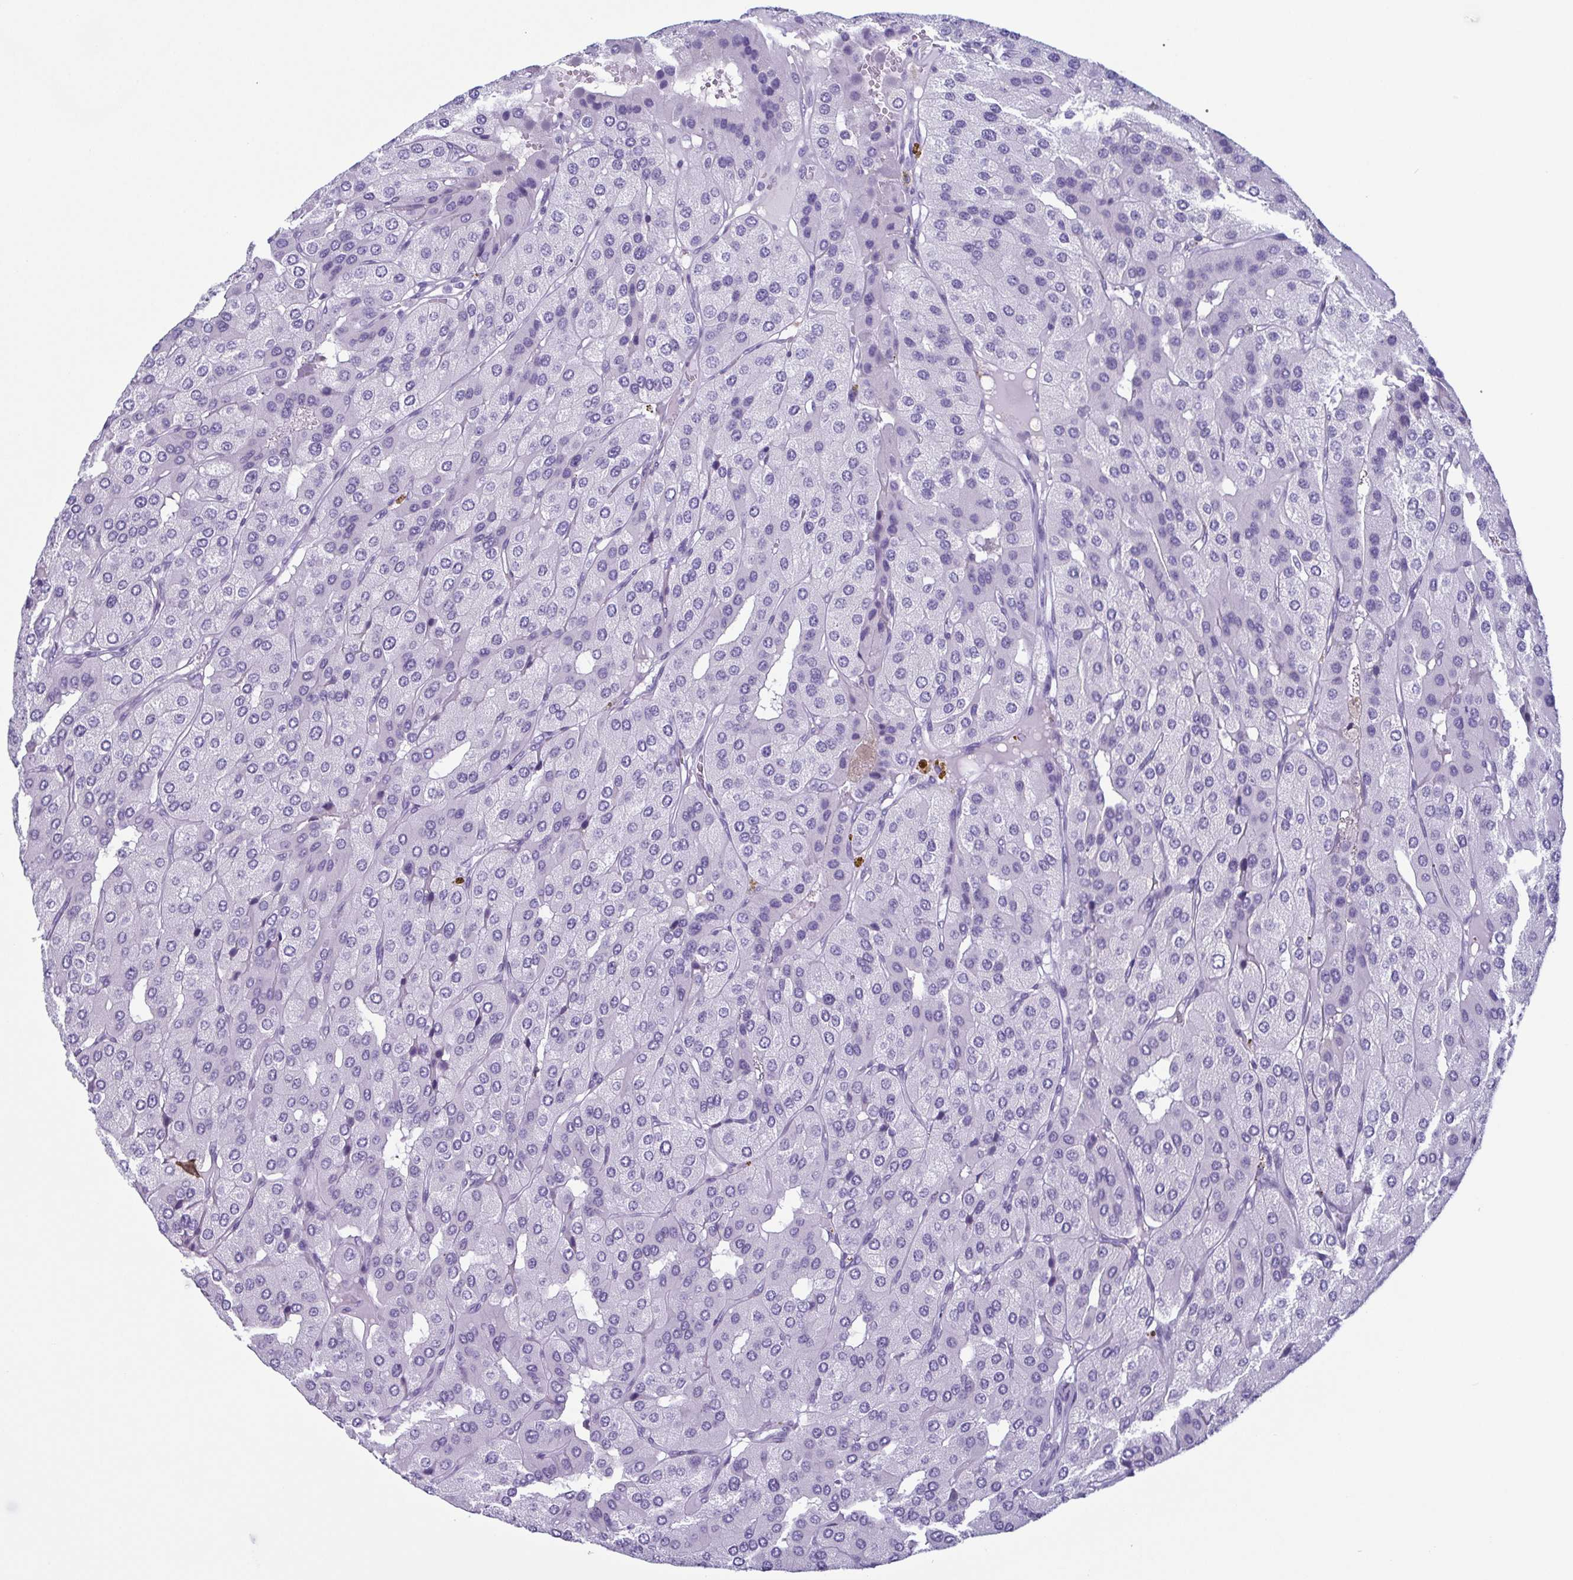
{"staining": {"intensity": "negative", "quantity": "none", "location": "none"}, "tissue": "parathyroid gland", "cell_type": "Glandular cells", "image_type": "normal", "snomed": [{"axis": "morphology", "description": "Normal tissue, NOS"}, {"axis": "morphology", "description": "Adenoma, NOS"}, {"axis": "topography", "description": "Parathyroid gland"}], "caption": "IHC image of unremarkable human parathyroid gland stained for a protein (brown), which displays no expression in glandular cells.", "gene": "KRT10", "patient": {"sex": "female", "age": 86}}